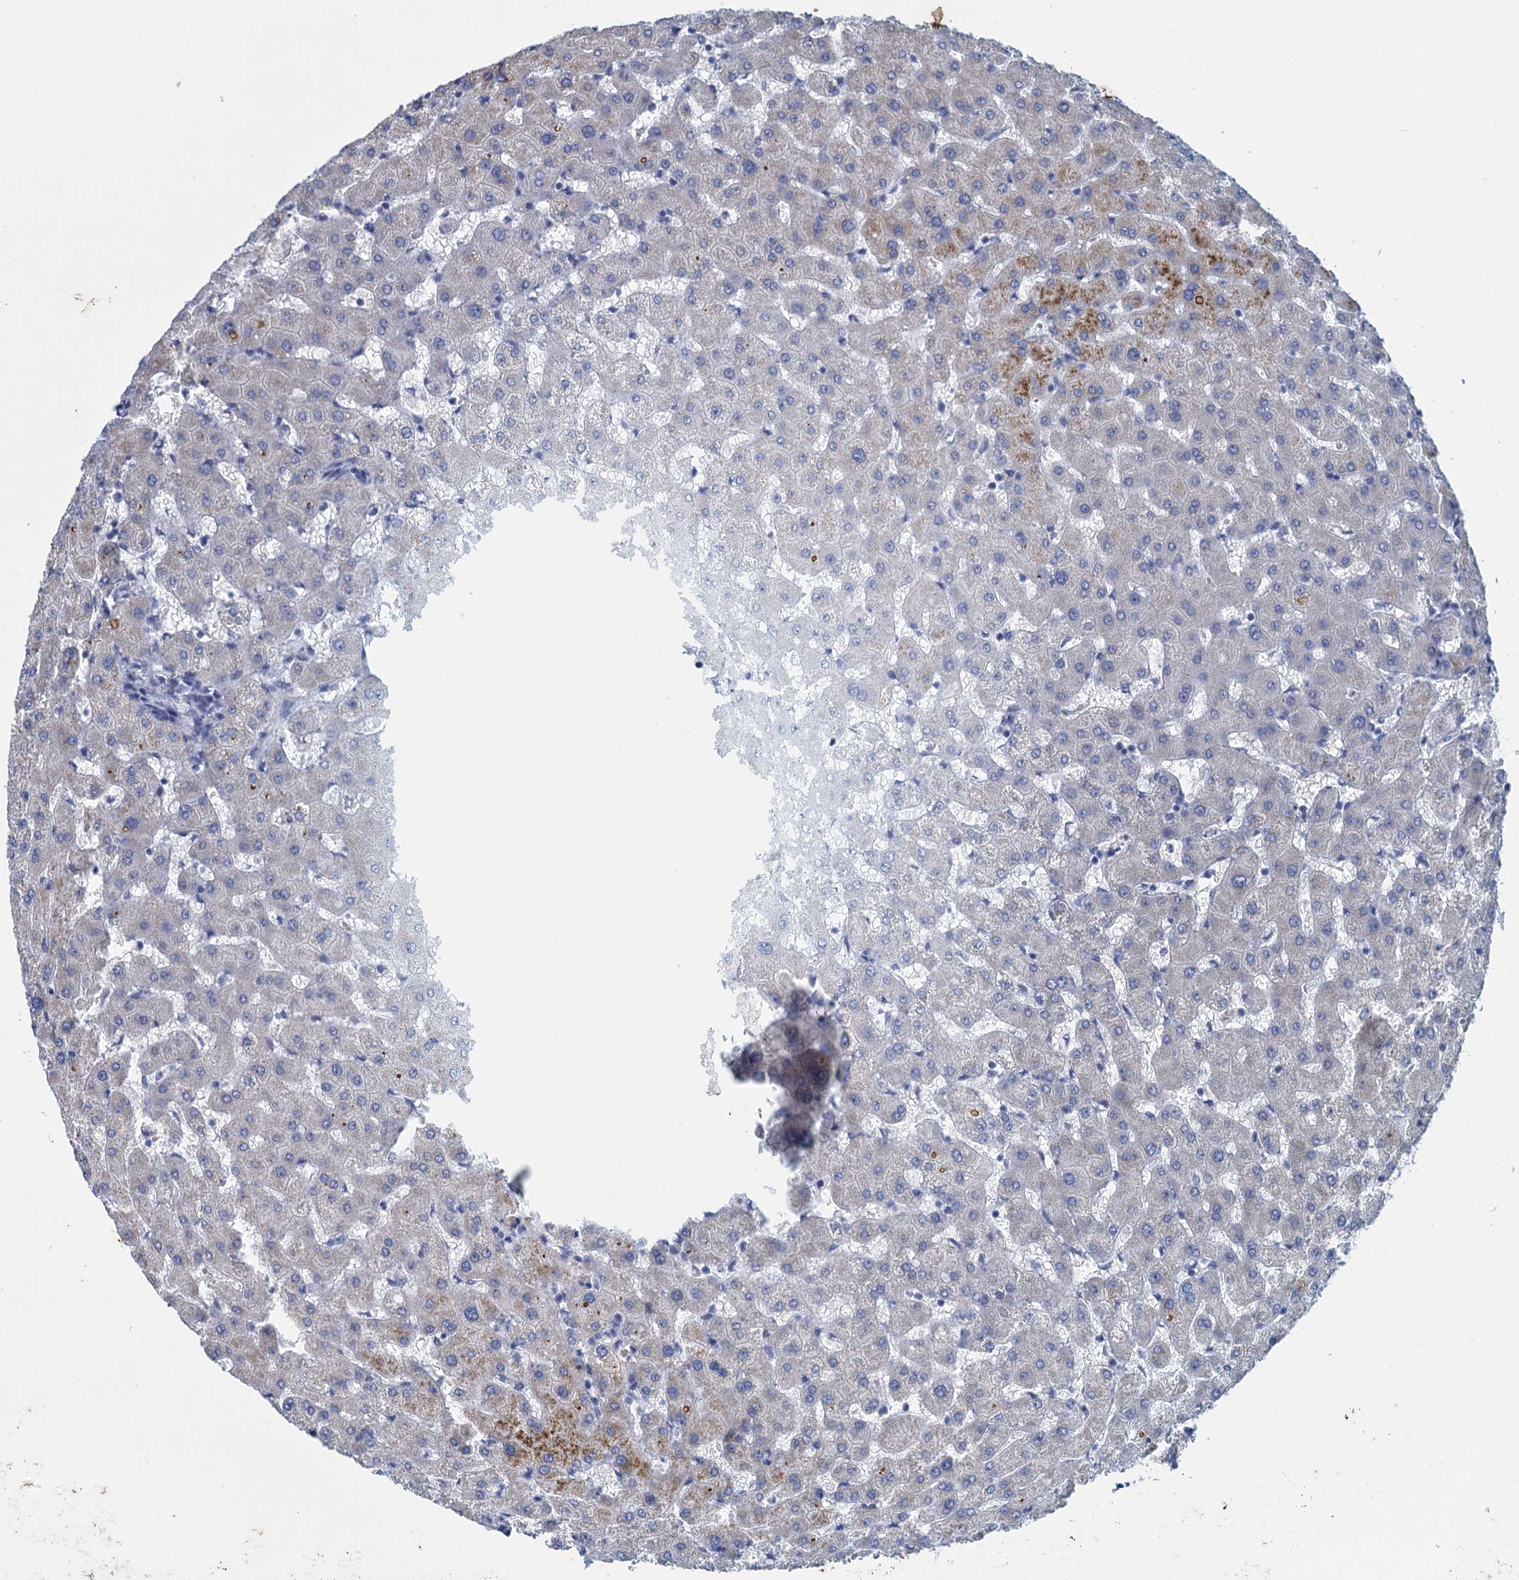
{"staining": {"intensity": "negative", "quantity": "none", "location": "none"}, "tissue": "liver", "cell_type": "Cholangiocytes", "image_type": "normal", "snomed": [{"axis": "morphology", "description": "Normal tissue, NOS"}, {"axis": "topography", "description": "Liver"}], "caption": "Cholangiocytes are negative for protein expression in normal human liver. (DAB (3,3'-diaminobenzidine) IHC with hematoxylin counter stain).", "gene": "SCEL", "patient": {"sex": "female", "age": 63}}